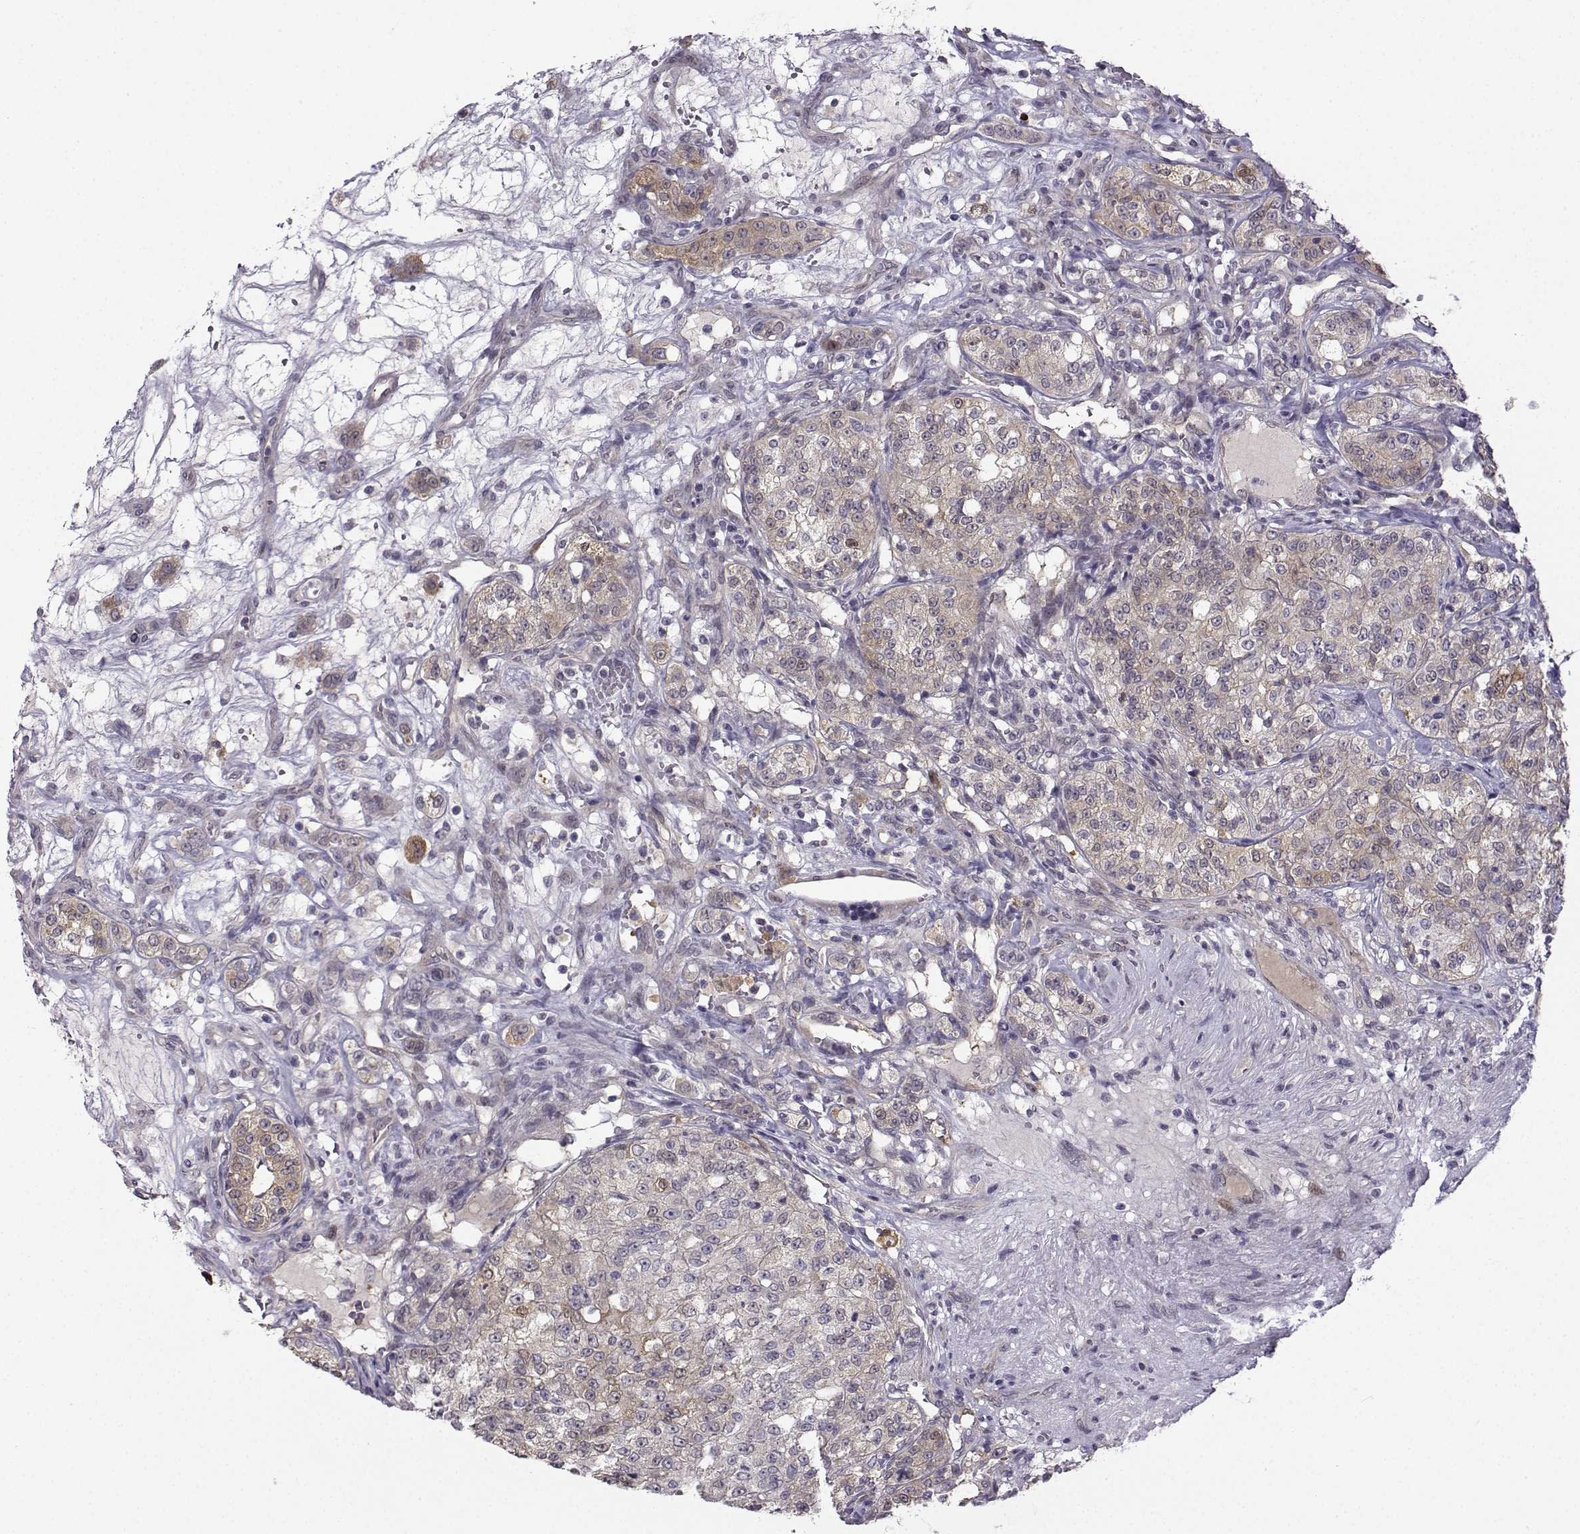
{"staining": {"intensity": "weak", "quantity": "25%-75%", "location": "cytoplasmic/membranous"}, "tissue": "renal cancer", "cell_type": "Tumor cells", "image_type": "cancer", "snomed": [{"axis": "morphology", "description": "Adenocarcinoma, NOS"}, {"axis": "topography", "description": "Kidney"}], "caption": "The micrograph displays a brown stain indicating the presence of a protein in the cytoplasmic/membranous of tumor cells in renal cancer.", "gene": "NQO1", "patient": {"sex": "female", "age": 63}}